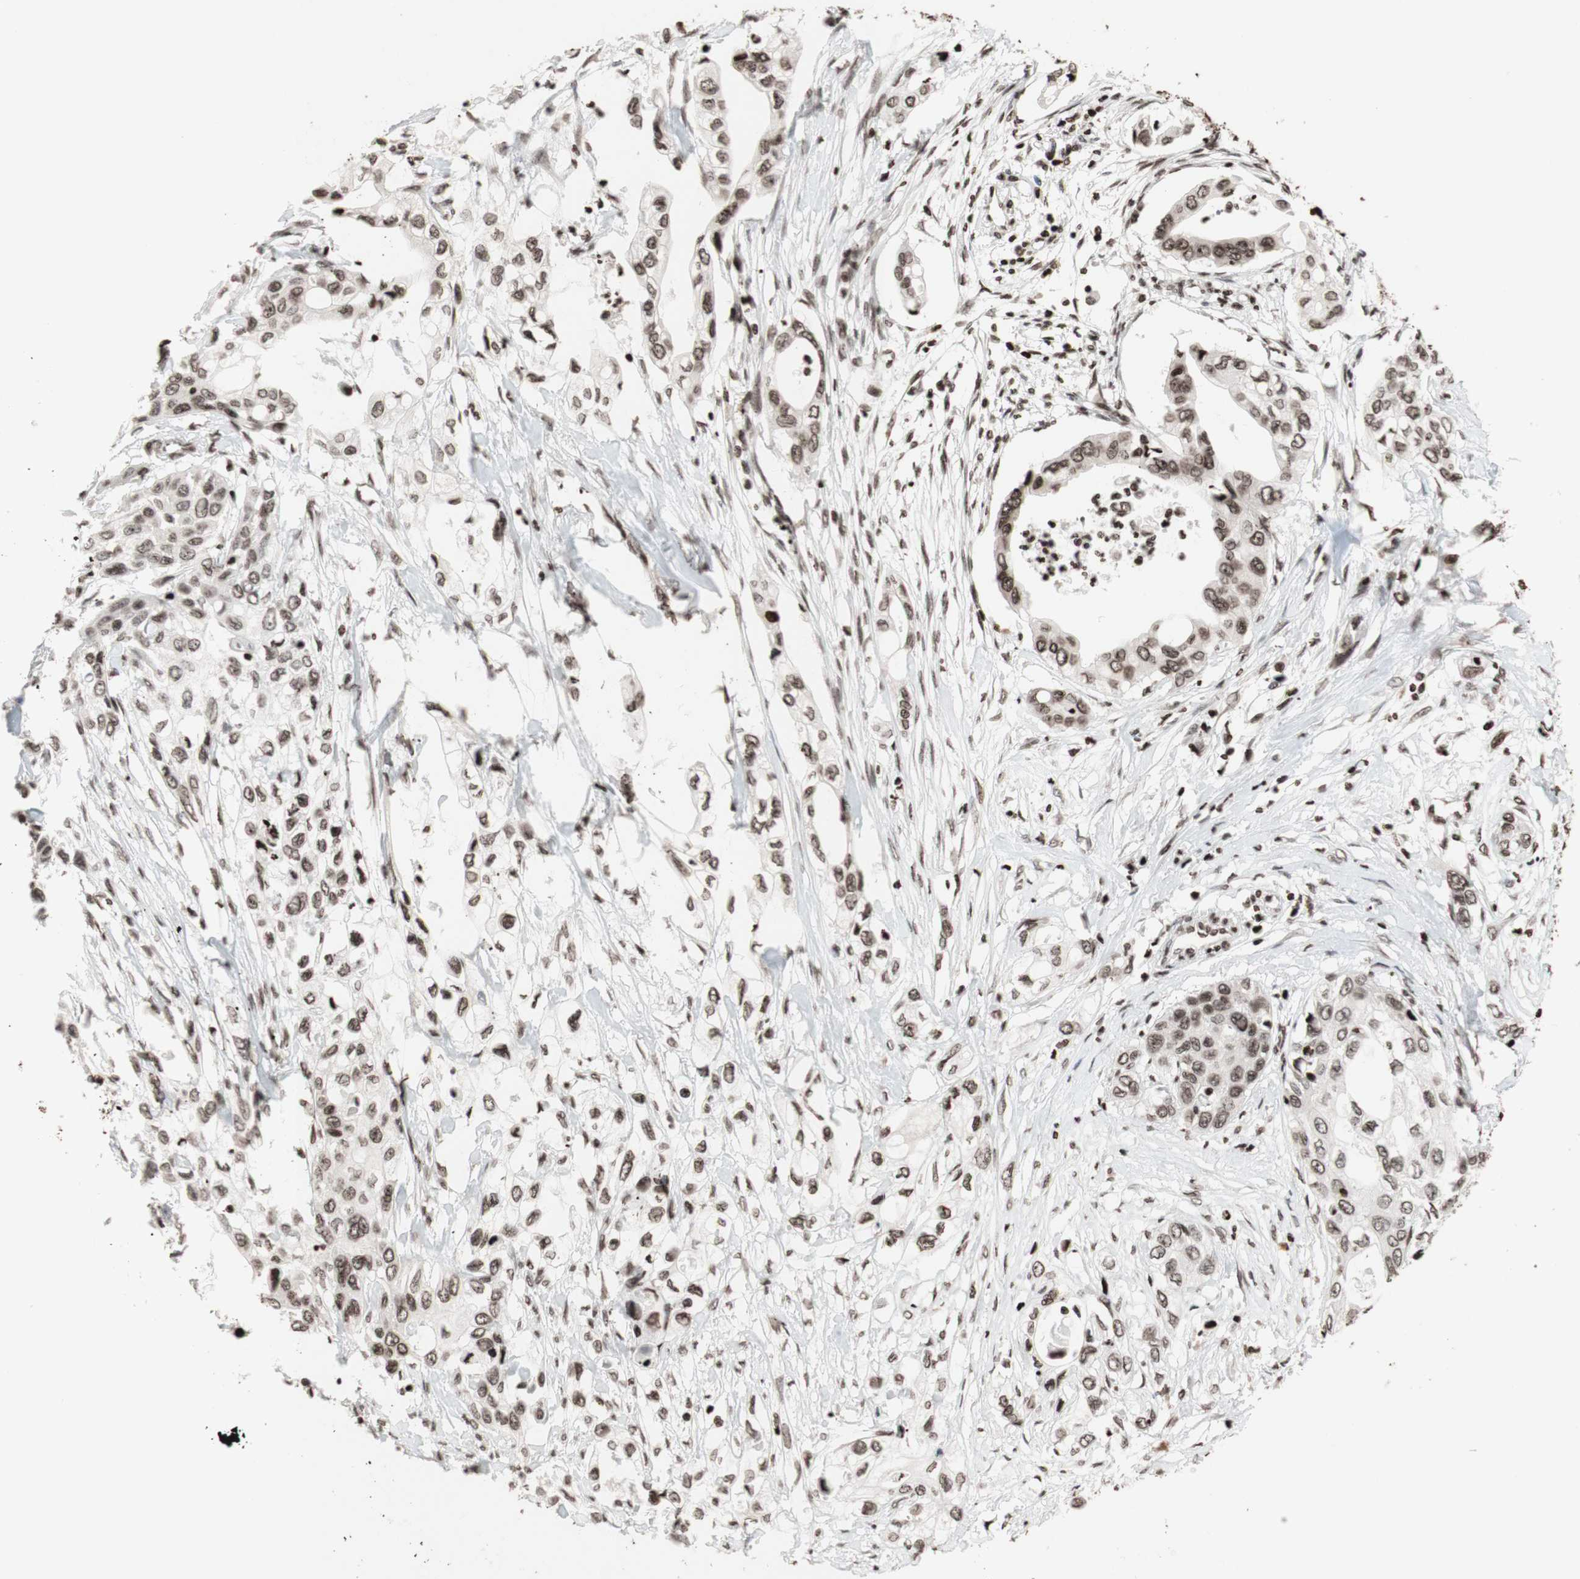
{"staining": {"intensity": "weak", "quantity": "25%-75%", "location": "nuclear"}, "tissue": "pancreatic cancer", "cell_type": "Tumor cells", "image_type": "cancer", "snomed": [{"axis": "morphology", "description": "Adenocarcinoma, NOS"}, {"axis": "topography", "description": "Pancreas"}], "caption": "Protein expression analysis of pancreatic adenocarcinoma demonstrates weak nuclear expression in approximately 25%-75% of tumor cells. (DAB (3,3'-diaminobenzidine) IHC, brown staining for protein, blue staining for nuclei).", "gene": "NCAPD2", "patient": {"sex": "female", "age": 70}}